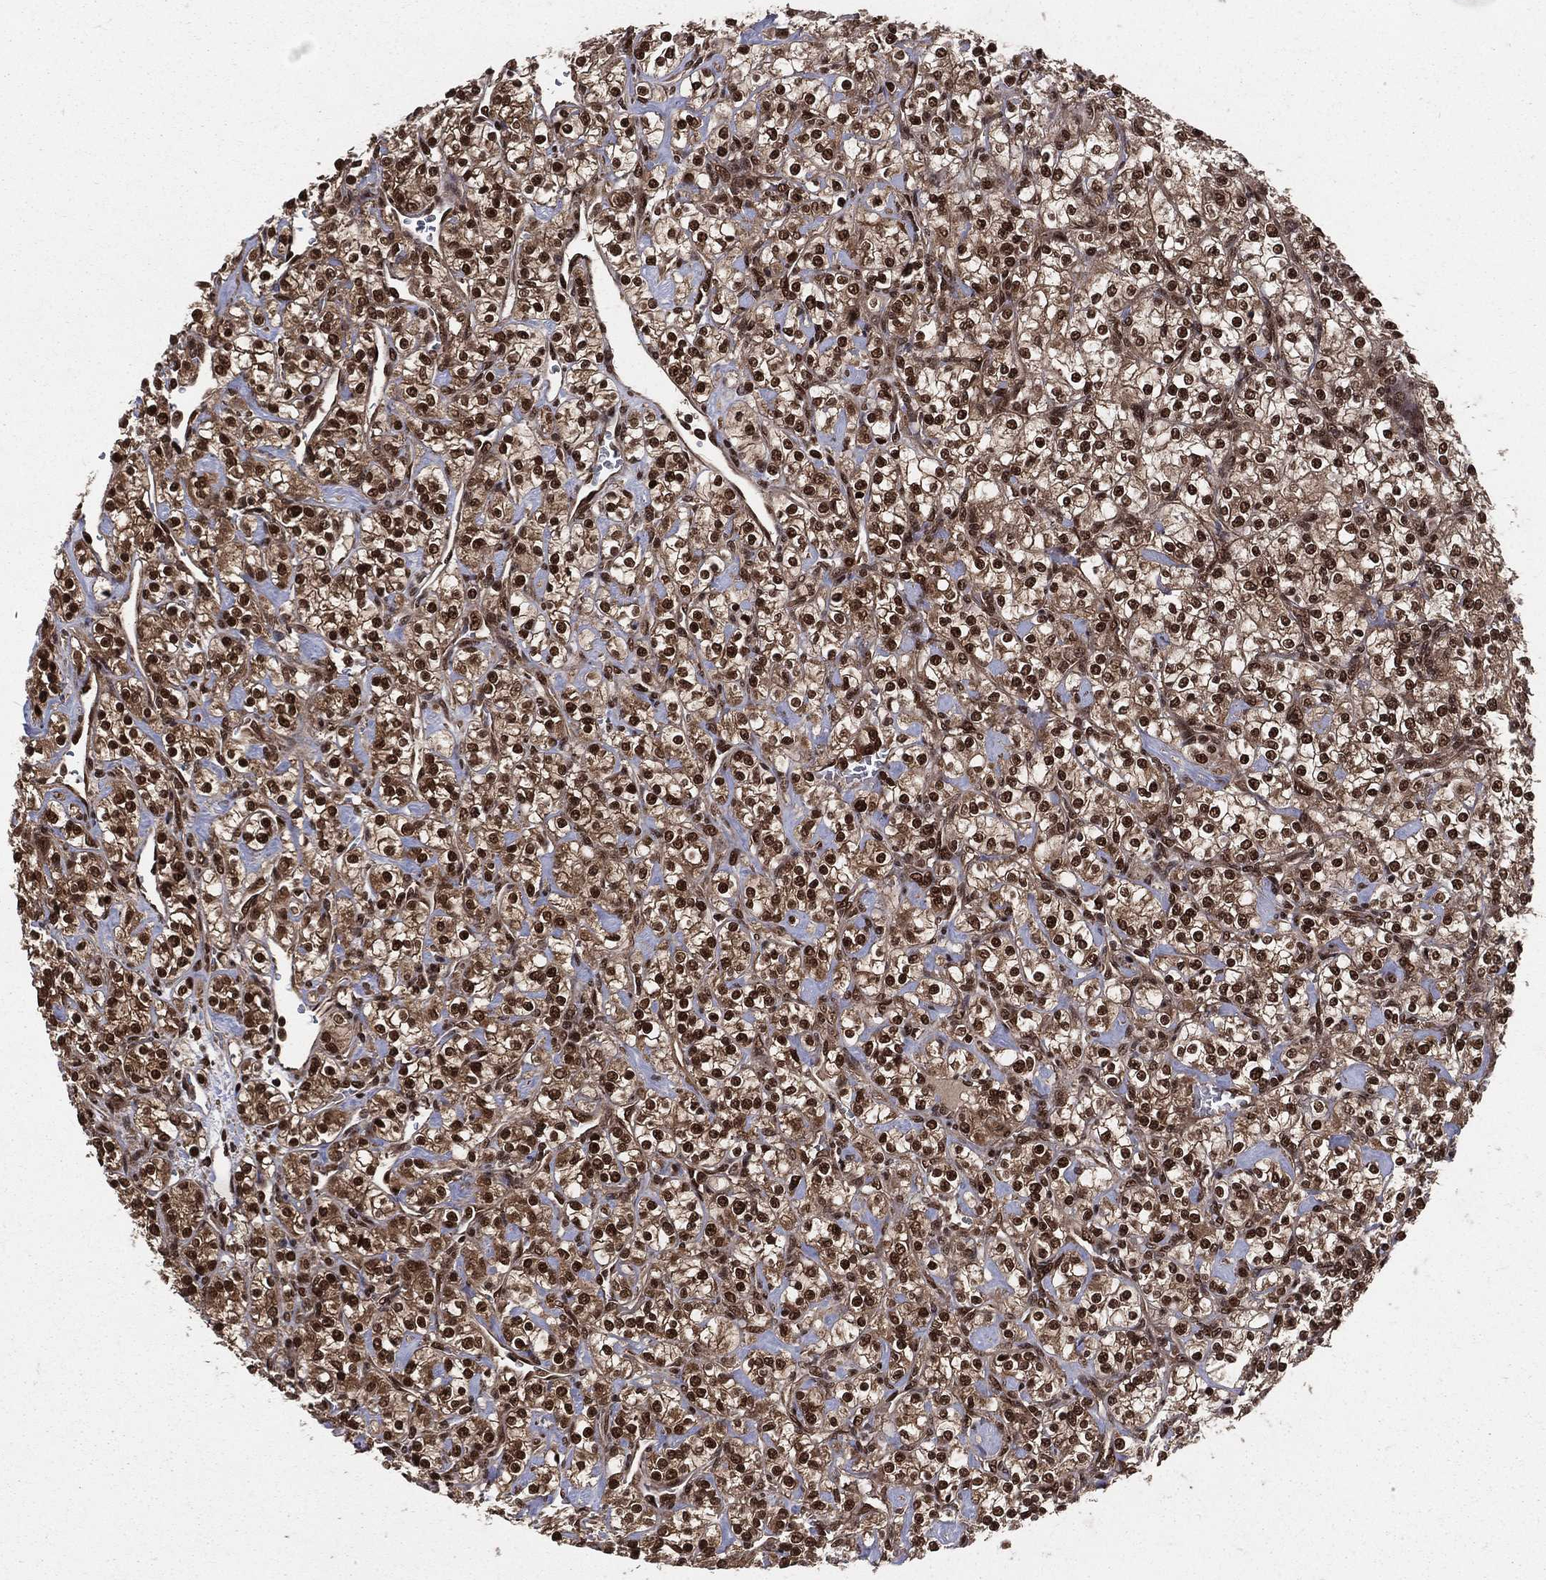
{"staining": {"intensity": "strong", "quantity": ">75%", "location": "cytoplasmic/membranous,nuclear"}, "tissue": "renal cancer", "cell_type": "Tumor cells", "image_type": "cancer", "snomed": [{"axis": "morphology", "description": "Adenocarcinoma, NOS"}, {"axis": "topography", "description": "Kidney"}], "caption": "An immunohistochemistry (IHC) photomicrograph of neoplastic tissue is shown. Protein staining in brown shows strong cytoplasmic/membranous and nuclear positivity in adenocarcinoma (renal) within tumor cells. Using DAB (3,3'-diaminobenzidine) (brown) and hematoxylin (blue) stains, captured at high magnification using brightfield microscopy.", "gene": "COPS4", "patient": {"sex": "male", "age": 77}}